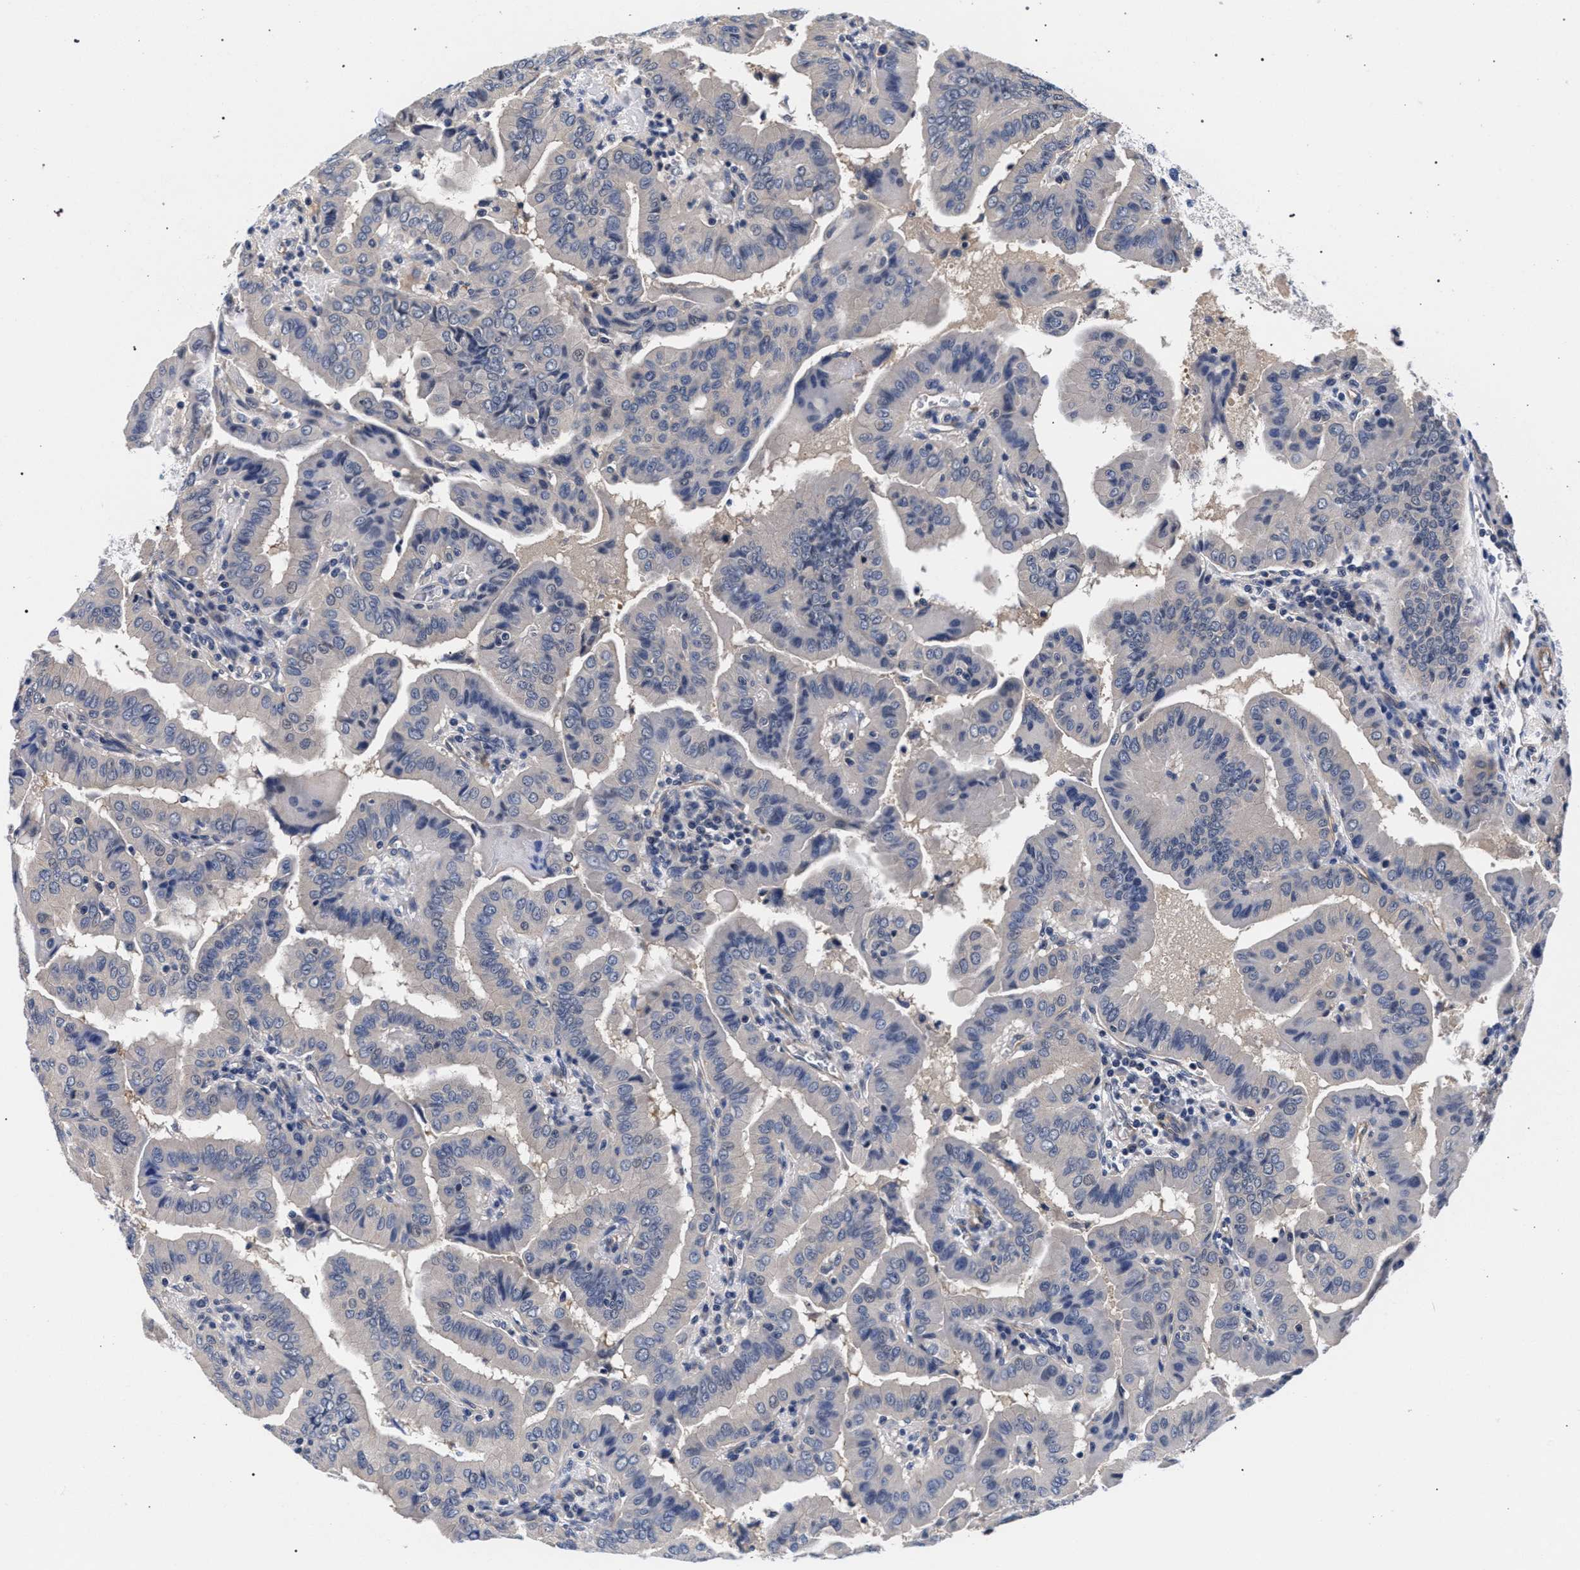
{"staining": {"intensity": "negative", "quantity": "none", "location": "none"}, "tissue": "thyroid cancer", "cell_type": "Tumor cells", "image_type": "cancer", "snomed": [{"axis": "morphology", "description": "Papillary adenocarcinoma, NOS"}, {"axis": "topography", "description": "Thyroid gland"}], "caption": "Image shows no significant protein positivity in tumor cells of thyroid cancer (papillary adenocarcinoma).", "gene": "RBM33", "patient": {"sex": "male", "age": 33}}